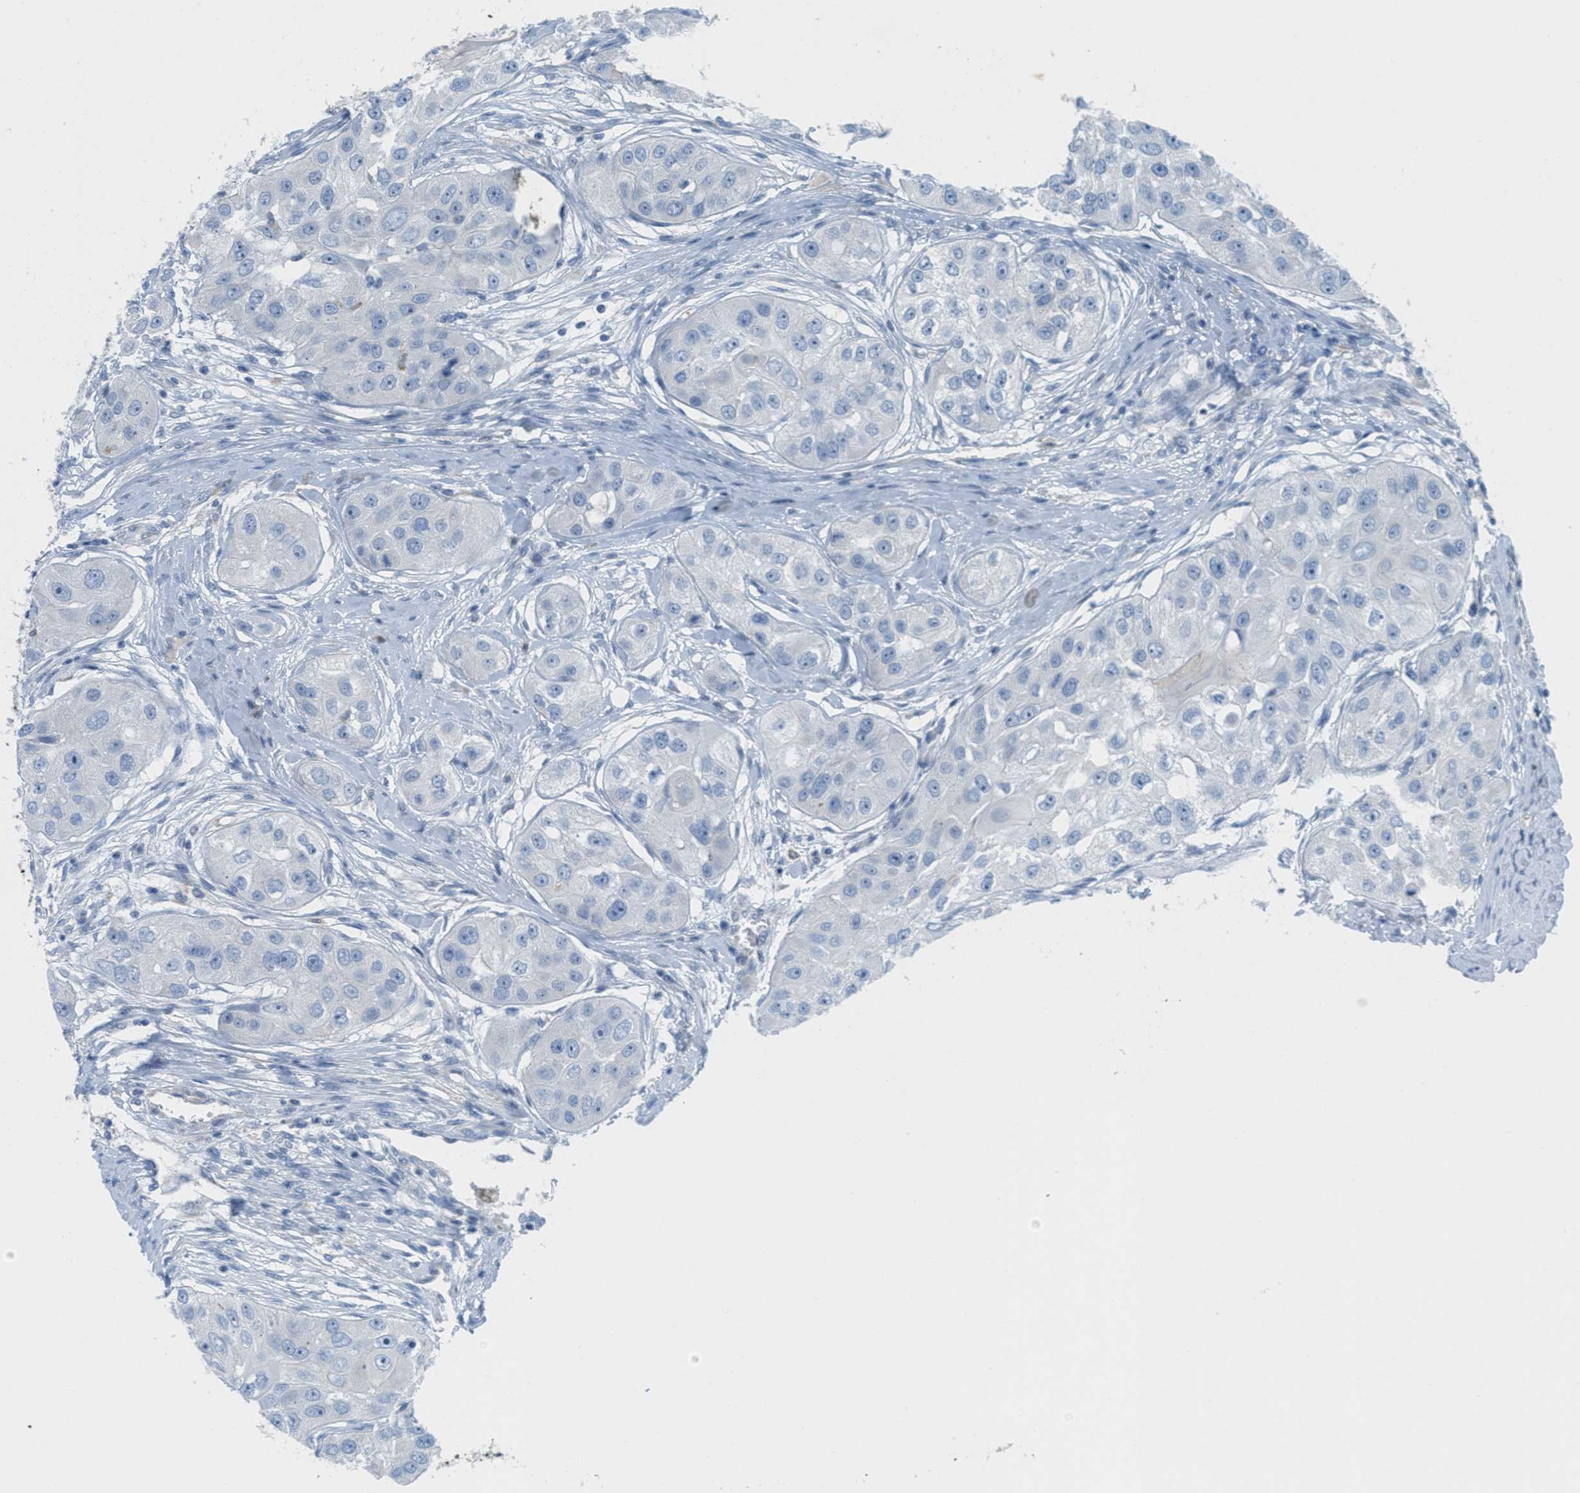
{"staining": {"intensity": "negative", "quantity": "none", "location": "none"}, "tissue": "head and neck cancer", "cell_type": "Tumor cells", "image_type": "cancer", "snomed": [{"axis": "morphology", "description": "Normal tissue, NOS"}, {"axis": "morphology", "description": "Squamous cell carcinoma, NOS"}, {"axis": "topography", "description": "Skeletal muscle"}, {"axis": "topography", "description": "Head-Neck"}], "caption": "Immunohistochemistry (IHC) micrograph of neoplastic tissue: human squamous cell carcinoma (head and neck) stained with DAB (3,3'-diaminobenzidine) displays no significant protein positivity in tumor cells. (IHC, brightfield microscopy, high magnification).", "gene": "TEX264", "patient": {"sex": "male", "age": 51}}